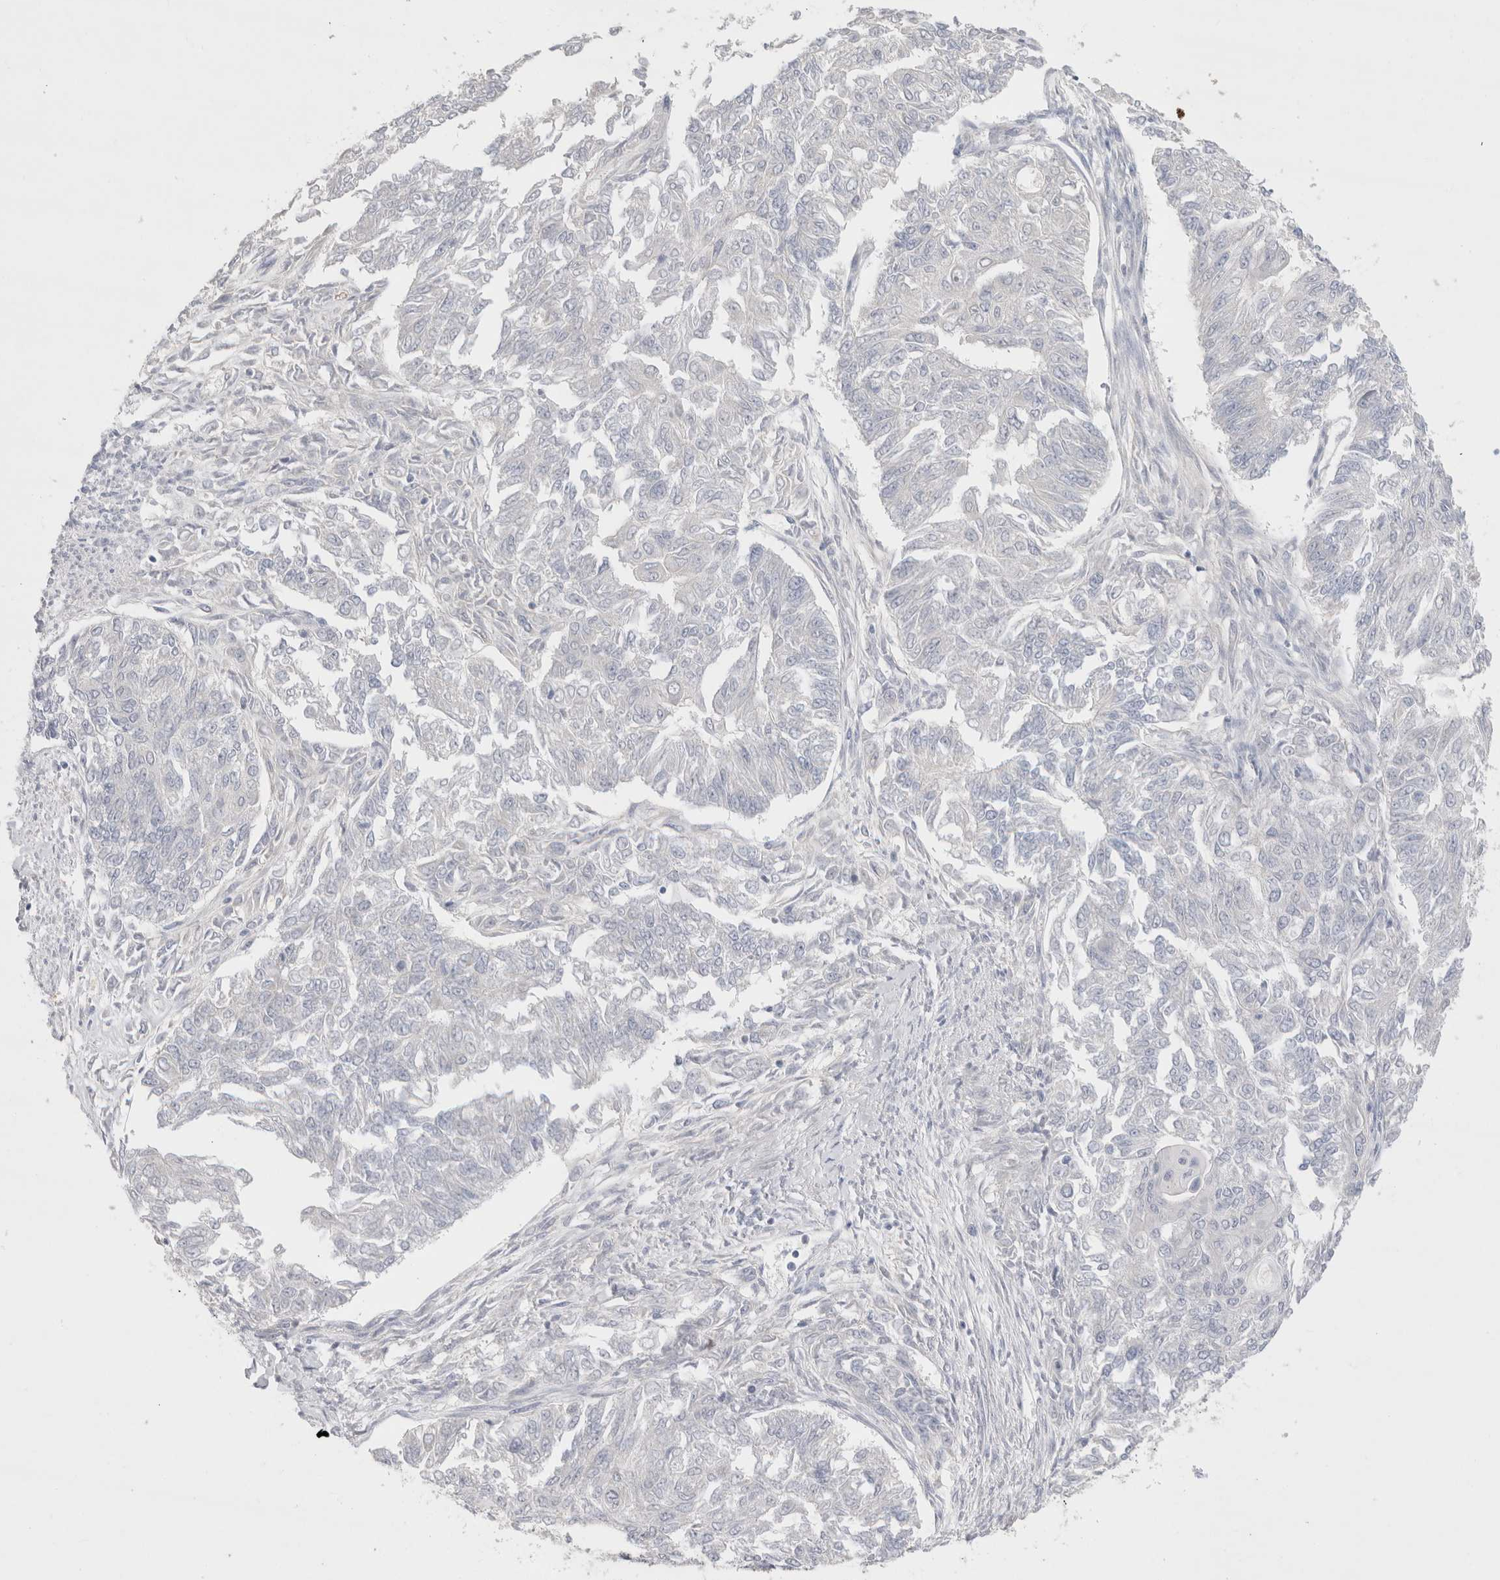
{"staining": {"intensity": "negative", "quantity": "none", "location": "none"}, "tissue": "endometrial cancer", "cell_type": "Tumor cells", "image_type": "cancer", "snomed": [{"axis": "morphology", "description": "Adenocarcinoma, NOS"}, {"axis": "topography", "description": "Endometrium"}], "caption": "This is an IHC micrograph of human endometrial cancer (adenocarcinoma). There is no staining in tumor cells.", "gene": "BICD2", "patient": {"sex": "female", "age": 32}}